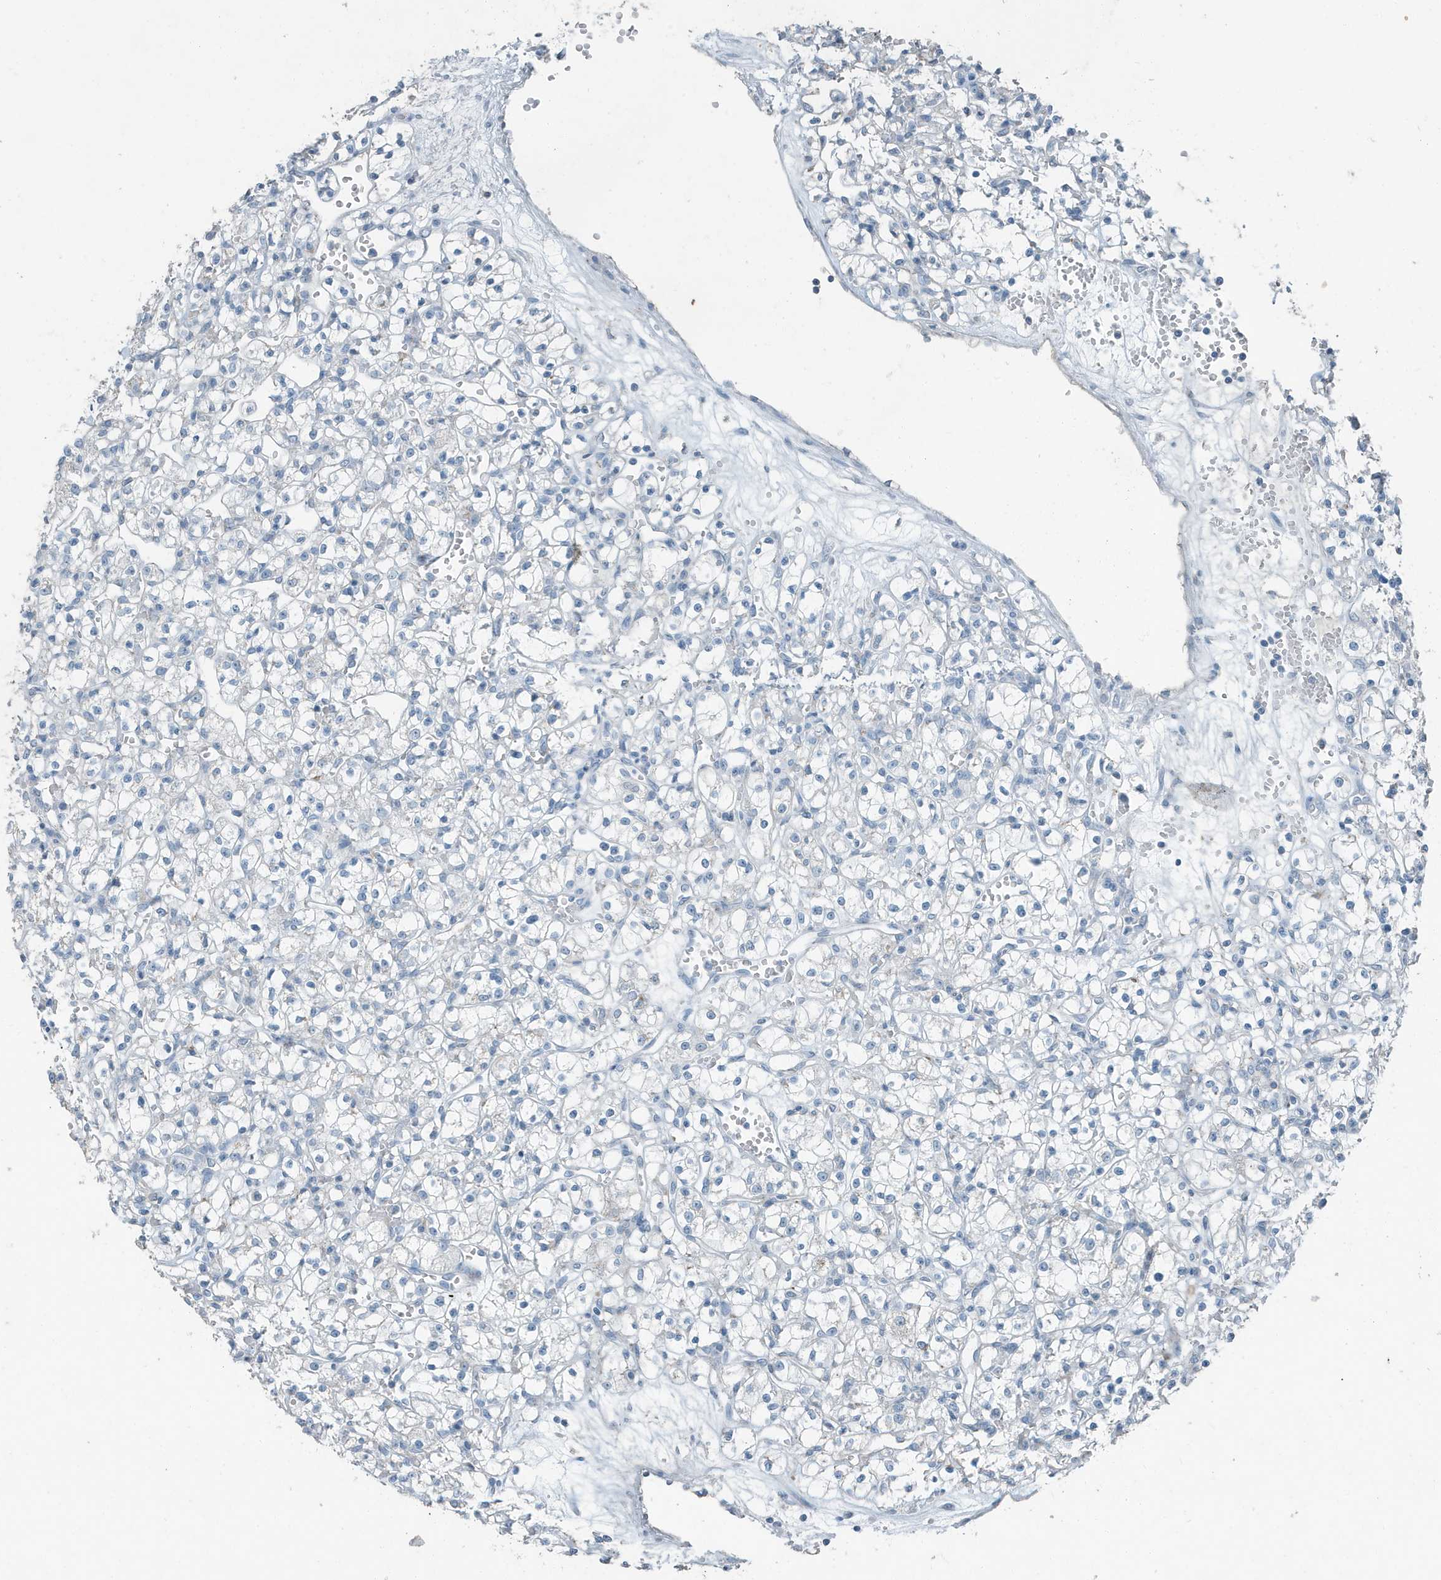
{"staining": {"intensity": "negative", "quantity": "none", "location": "none"}, "tissue": "renal cancer", "cell_type": "Tumor cells", "image_type": "cancer", "snomed": [{"axis": "morphology", "description": "Adenocarcinoma, NOS"}, {"axis": "topography", "description": "Kidney"}], "caption": "There is no significant staining in tumor cells of renal cancer (adenocarcinoma).", "gene": "FAM162A", "patient": {"sex": "female", "age": 59}}